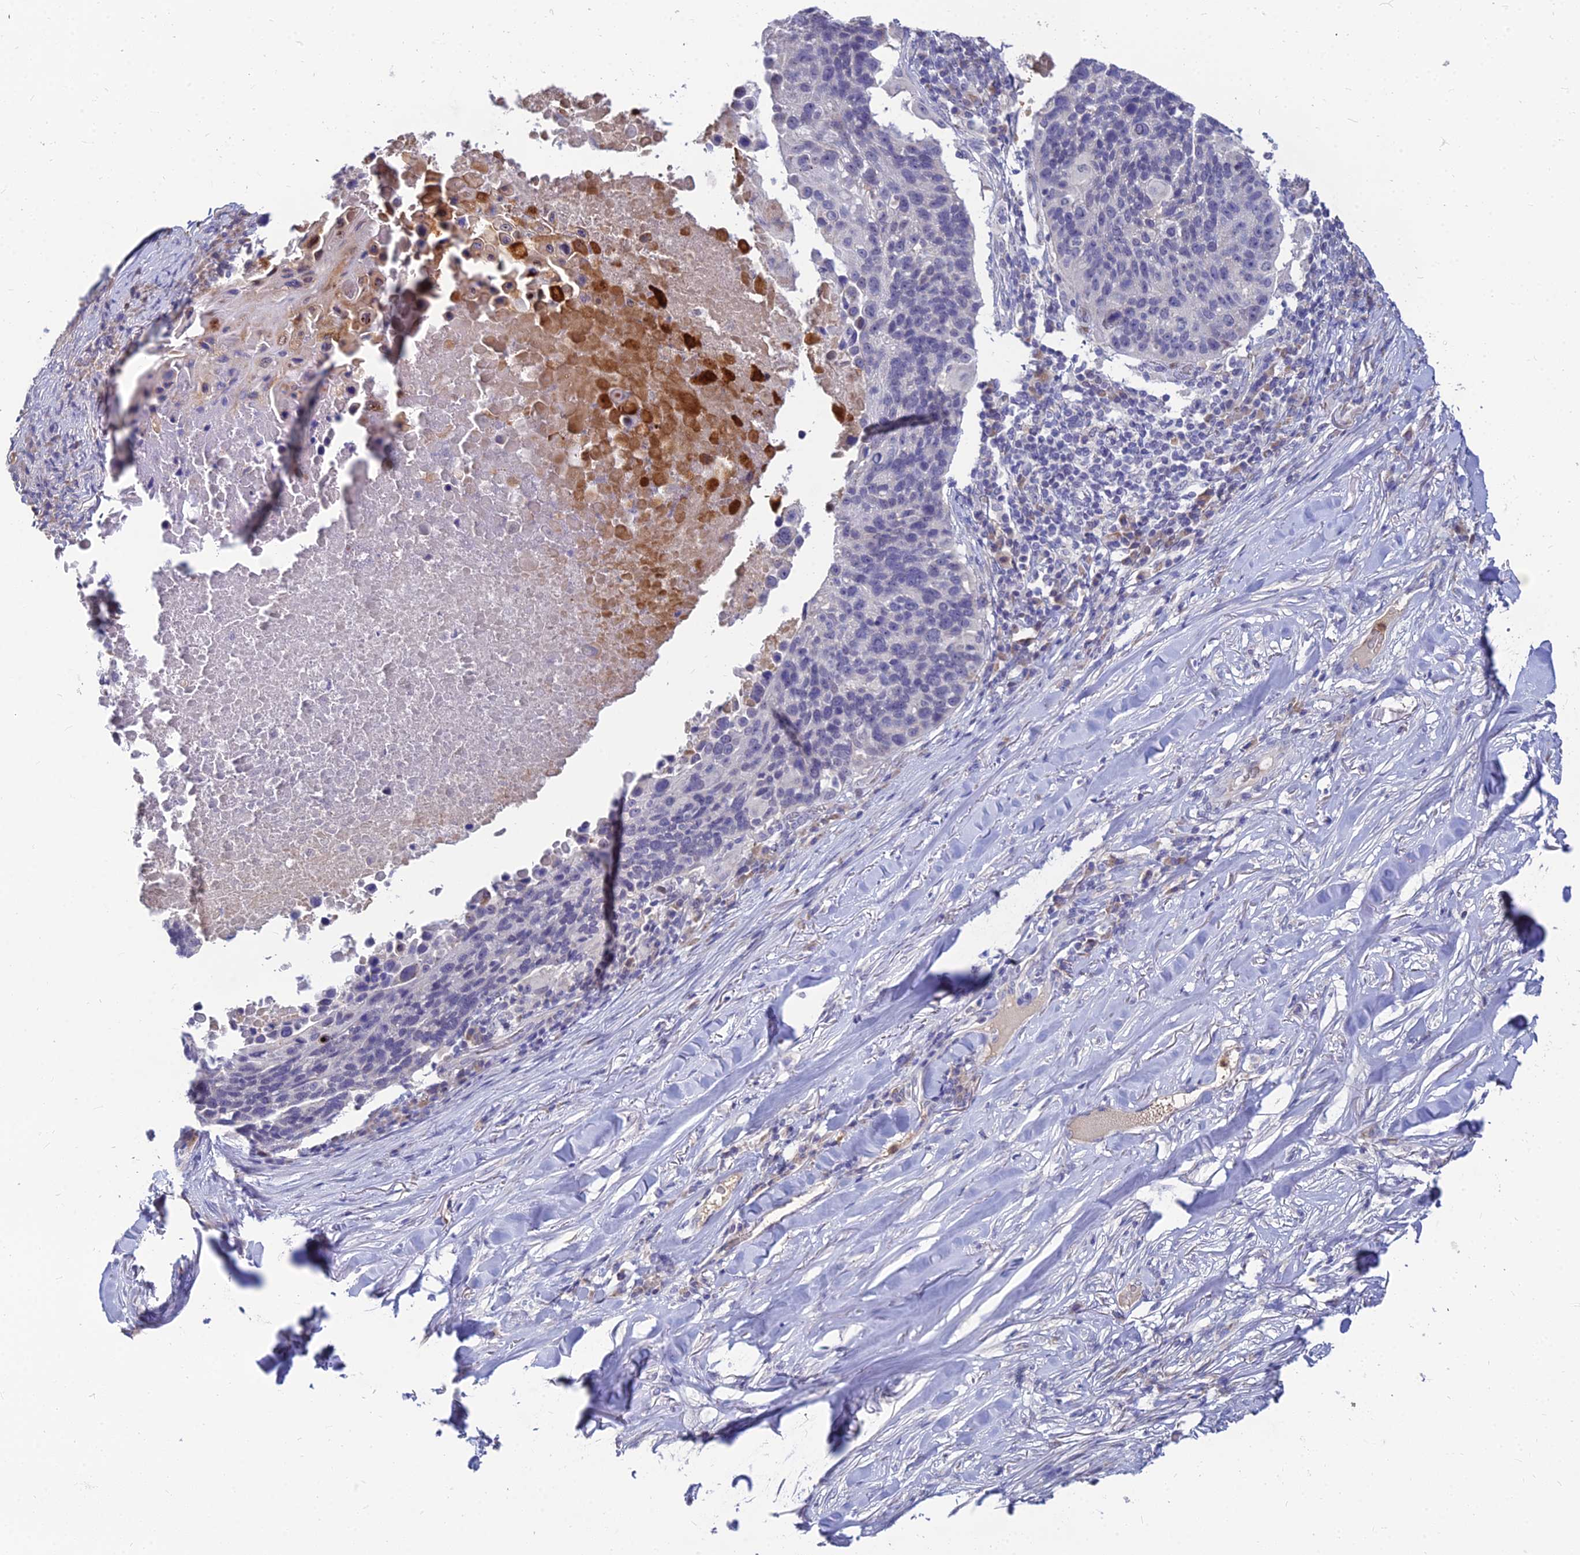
{"staining": {"intensity": "negative", "quantity": "none", "location": "none"}, "tissue": "lung cancer", "cell_type": "Tumor cells", "image_type": "cancer", "snomed": [{"axis": "morphology", "description": "Normal tissue, NOS"}, {"axis": "morphology", "description": "Squamous cell carcinoma, NOS"}, {"axis": "topography", "description": "Lymph node"}, {"axis": "topography", "description": "Lung"}], "caption": "The image shows no staining of tumor cells in lung cancer (squamous cell carcinoma). The staining was performed using DAB to visualize the protein expression in brown, while the nuclei were stained in blue with hematoxylin (Magnification: 20x).", "gene": "GOLGA6D", "patient": {"sex": "male", "age": 66}}